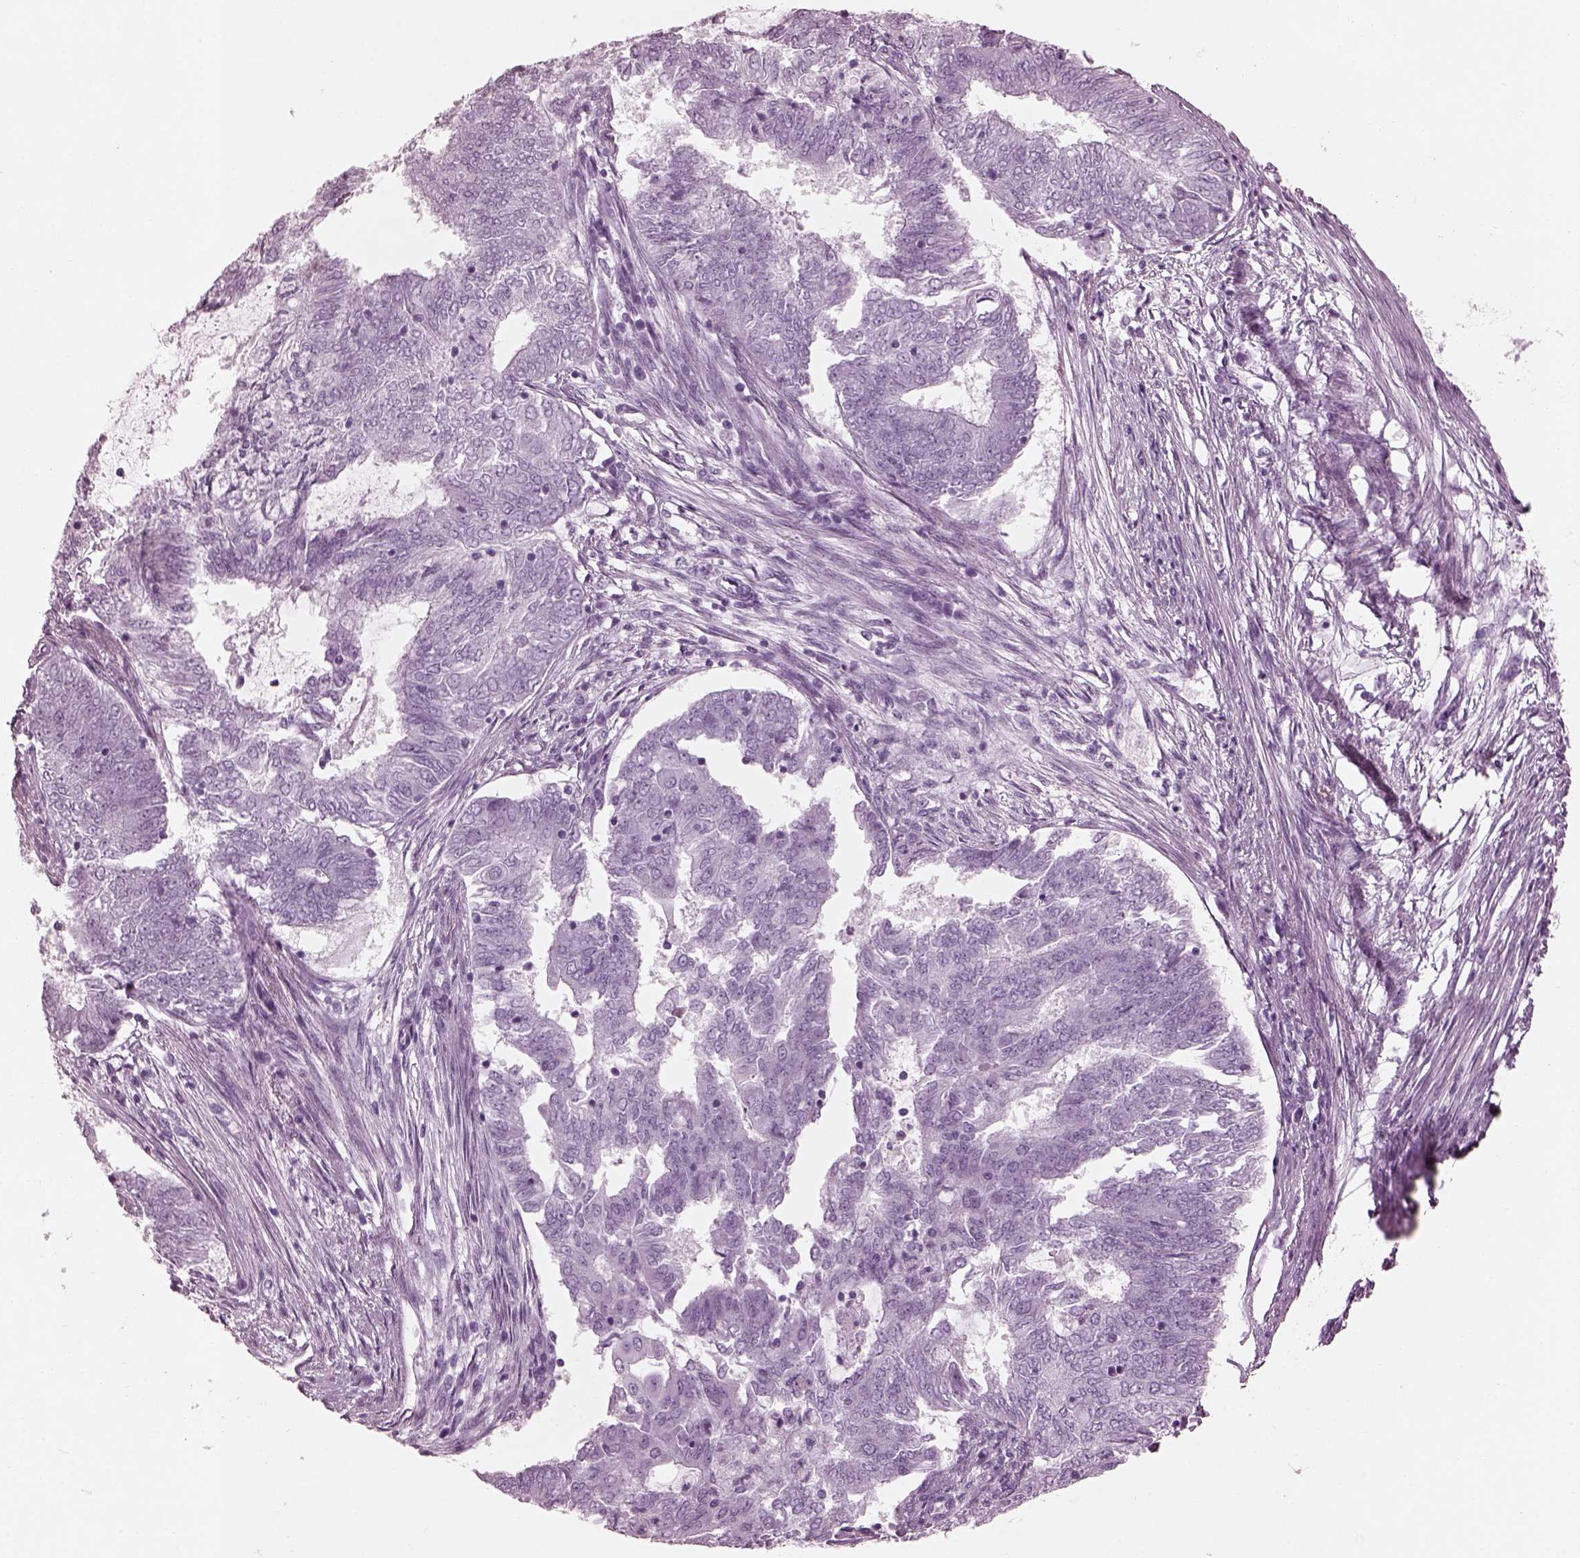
{"staining": {"intensity": "negative", "quantity": "none", "location": "none"}, "tissue": "endometrial cancer", "cell_type": "Tumor cells", "image_type": "cancer", "snomed": [{"axis": "morphology", "description": "Adenocarcinoma, NOS"}, {"axis": "topography", "description": "Endometrium"}], "caption": "The immunohistochemistry (IHC) histopathology image has no significant positivity in tumor cells of adenocarcinoma (endometrial) tissue.", "gene": "TCHHL1", "patient": {"sex": "female", "age": 62}}